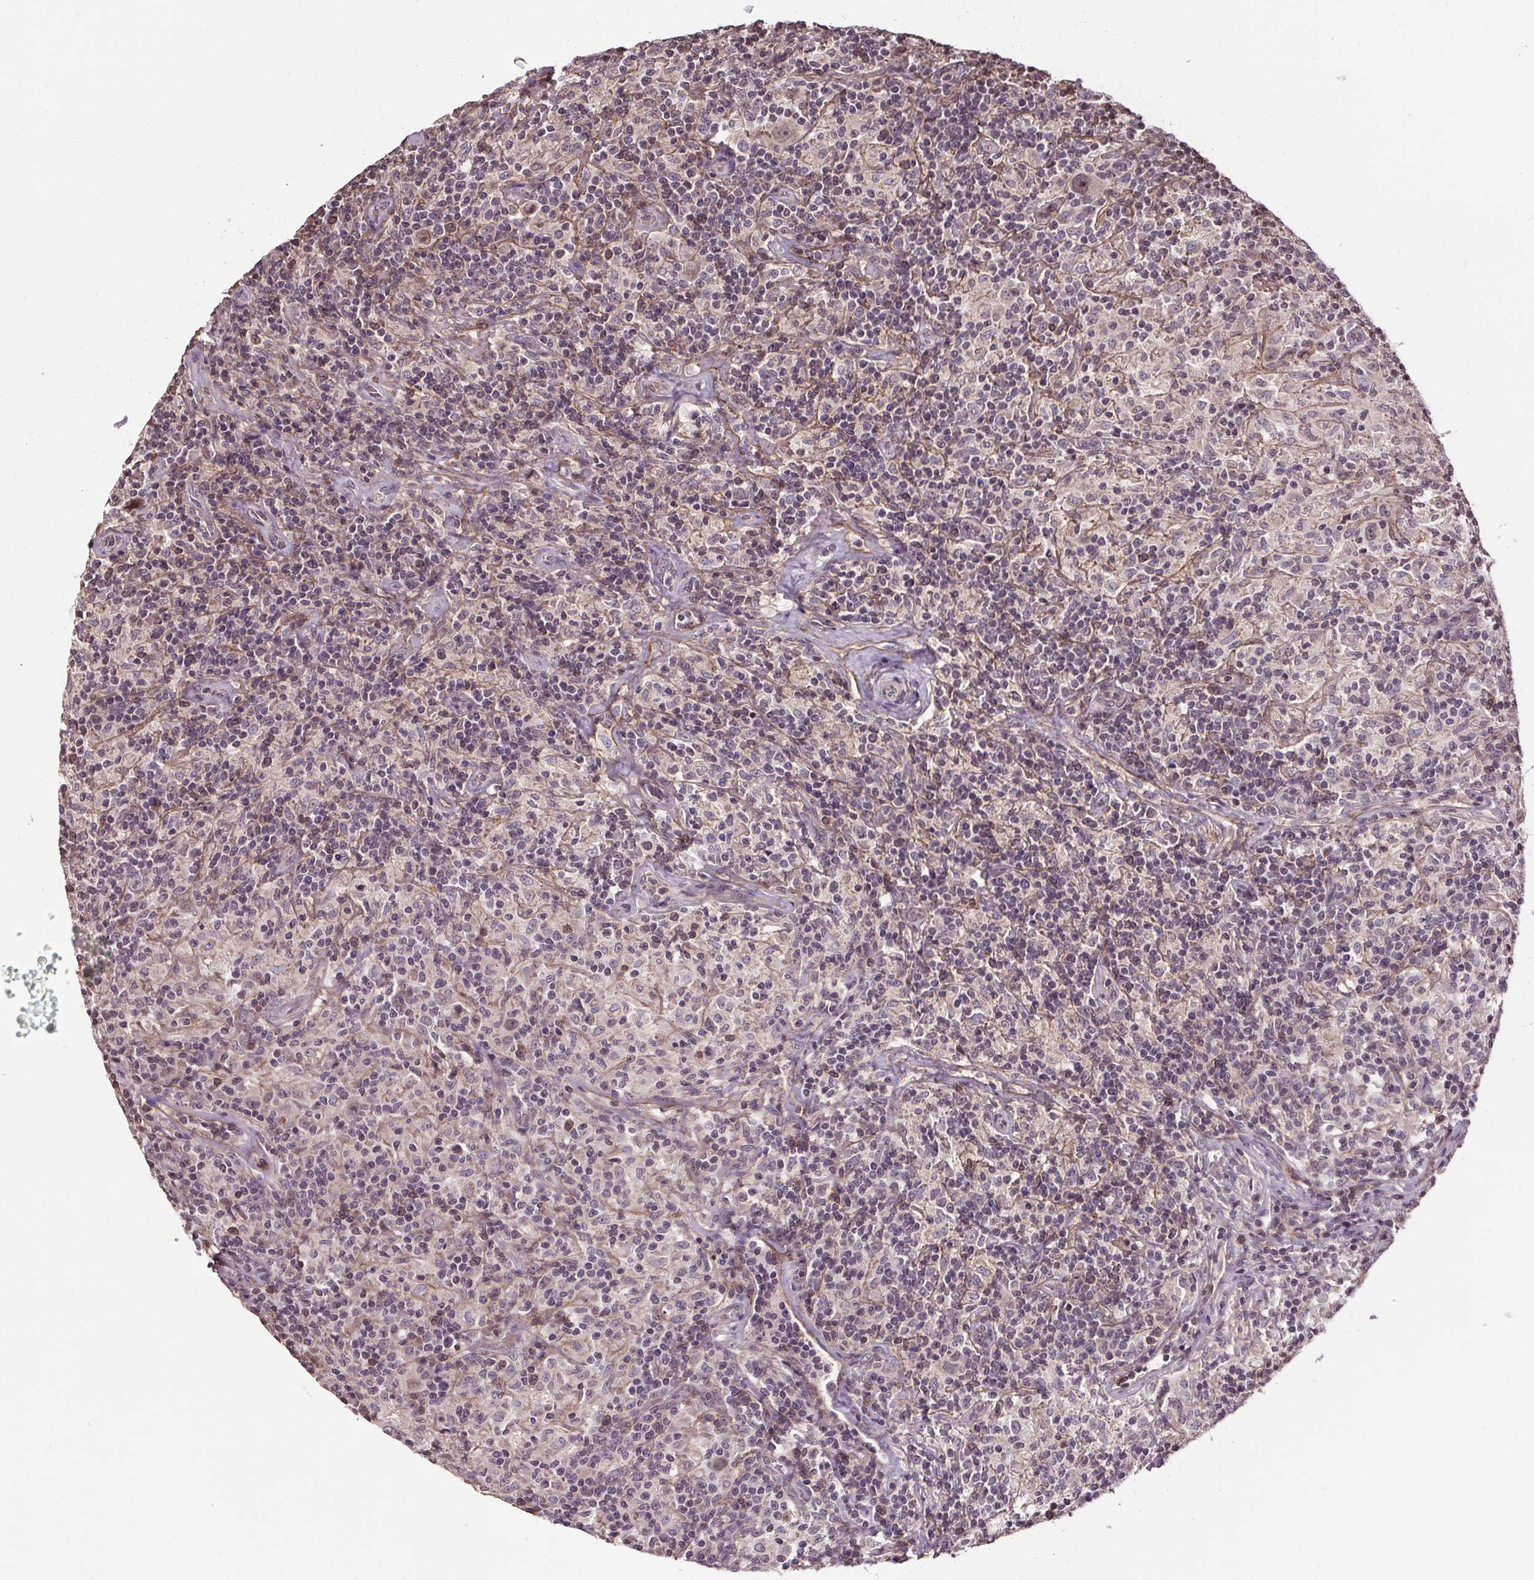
{"staining": {"intensity": "moderate", "quantity": "<25%", "location": "nuclear"}, "tissue": "lymphoma", "cell_type": "Tumor cells", "image_type": "cancer", "snomed": [{"axis": "morphology", "description": "Hodgkin's disease, NOS"}, {"axis": "topography", "description": "Lymph node"}], "caption": "Protein expression analysis of human lymphoma reveals moderate nuclear positivity in about <25% of tumor cells.", "gene": "KIAA0232", "patient": {"sex": "male", "age": 70}}